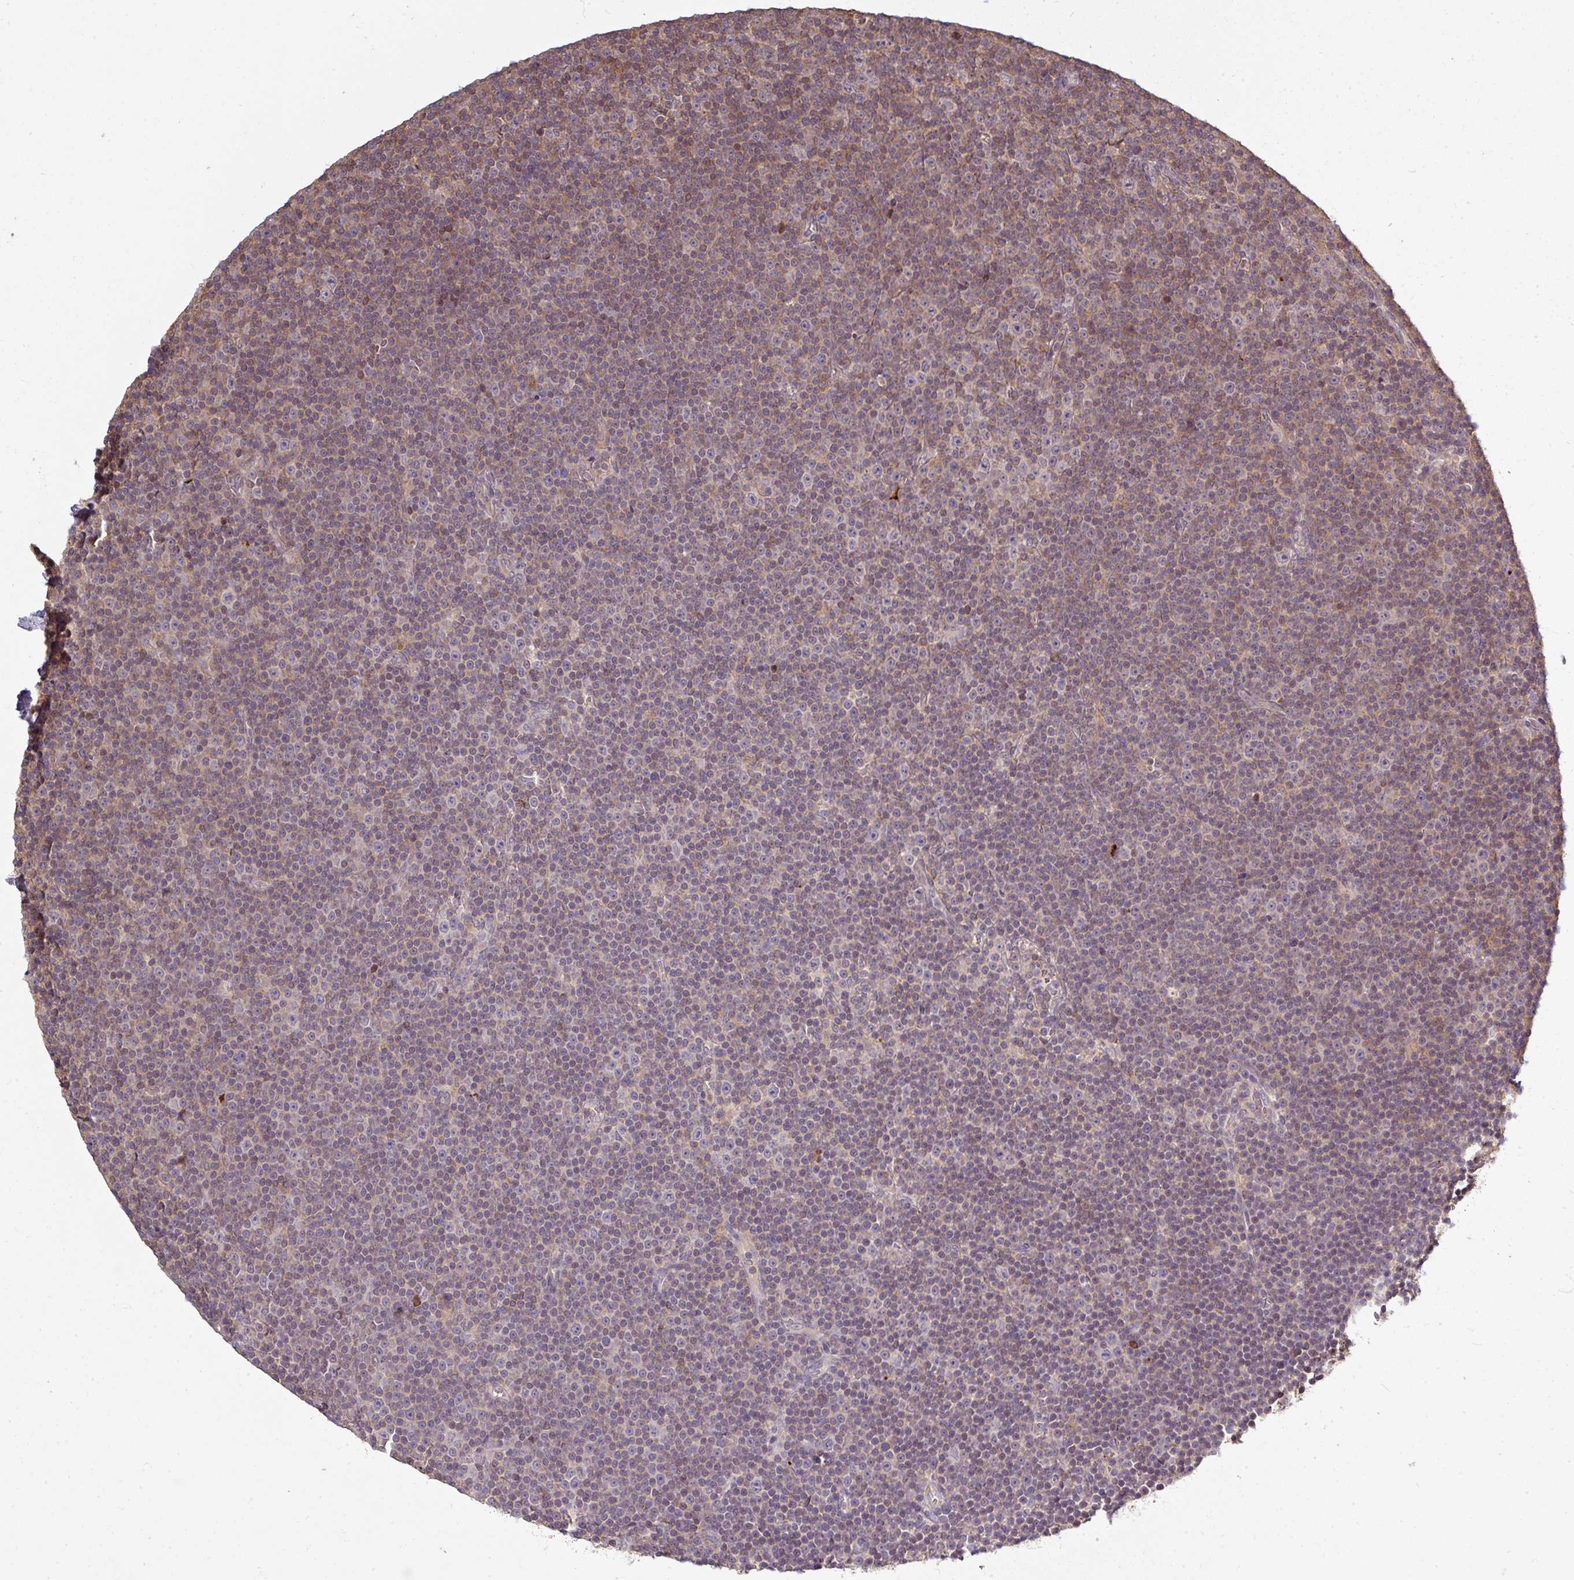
{"staining": {"intensity": "moderate", "quantity": "<25%", "location": "cytoplasmic/membranous"}, "tissue": "lymphoma", "cell_type": "Tumor cells", "image_type": "cancer", "snomed": [{"axis": "morphology", "description": "Malignant lymphoma, non-Hodgkin's type, Low grade"}, {"axis": "topography", "description": "Lymph node"}], "caption": "Lymphoma stained for a protein (brown) displays moderate cytoplasmic/membranous positive expression in approximately <25% of tumor cells.", "gene": "TUSC3", "patient": {"sex": "female", "age": 67}}